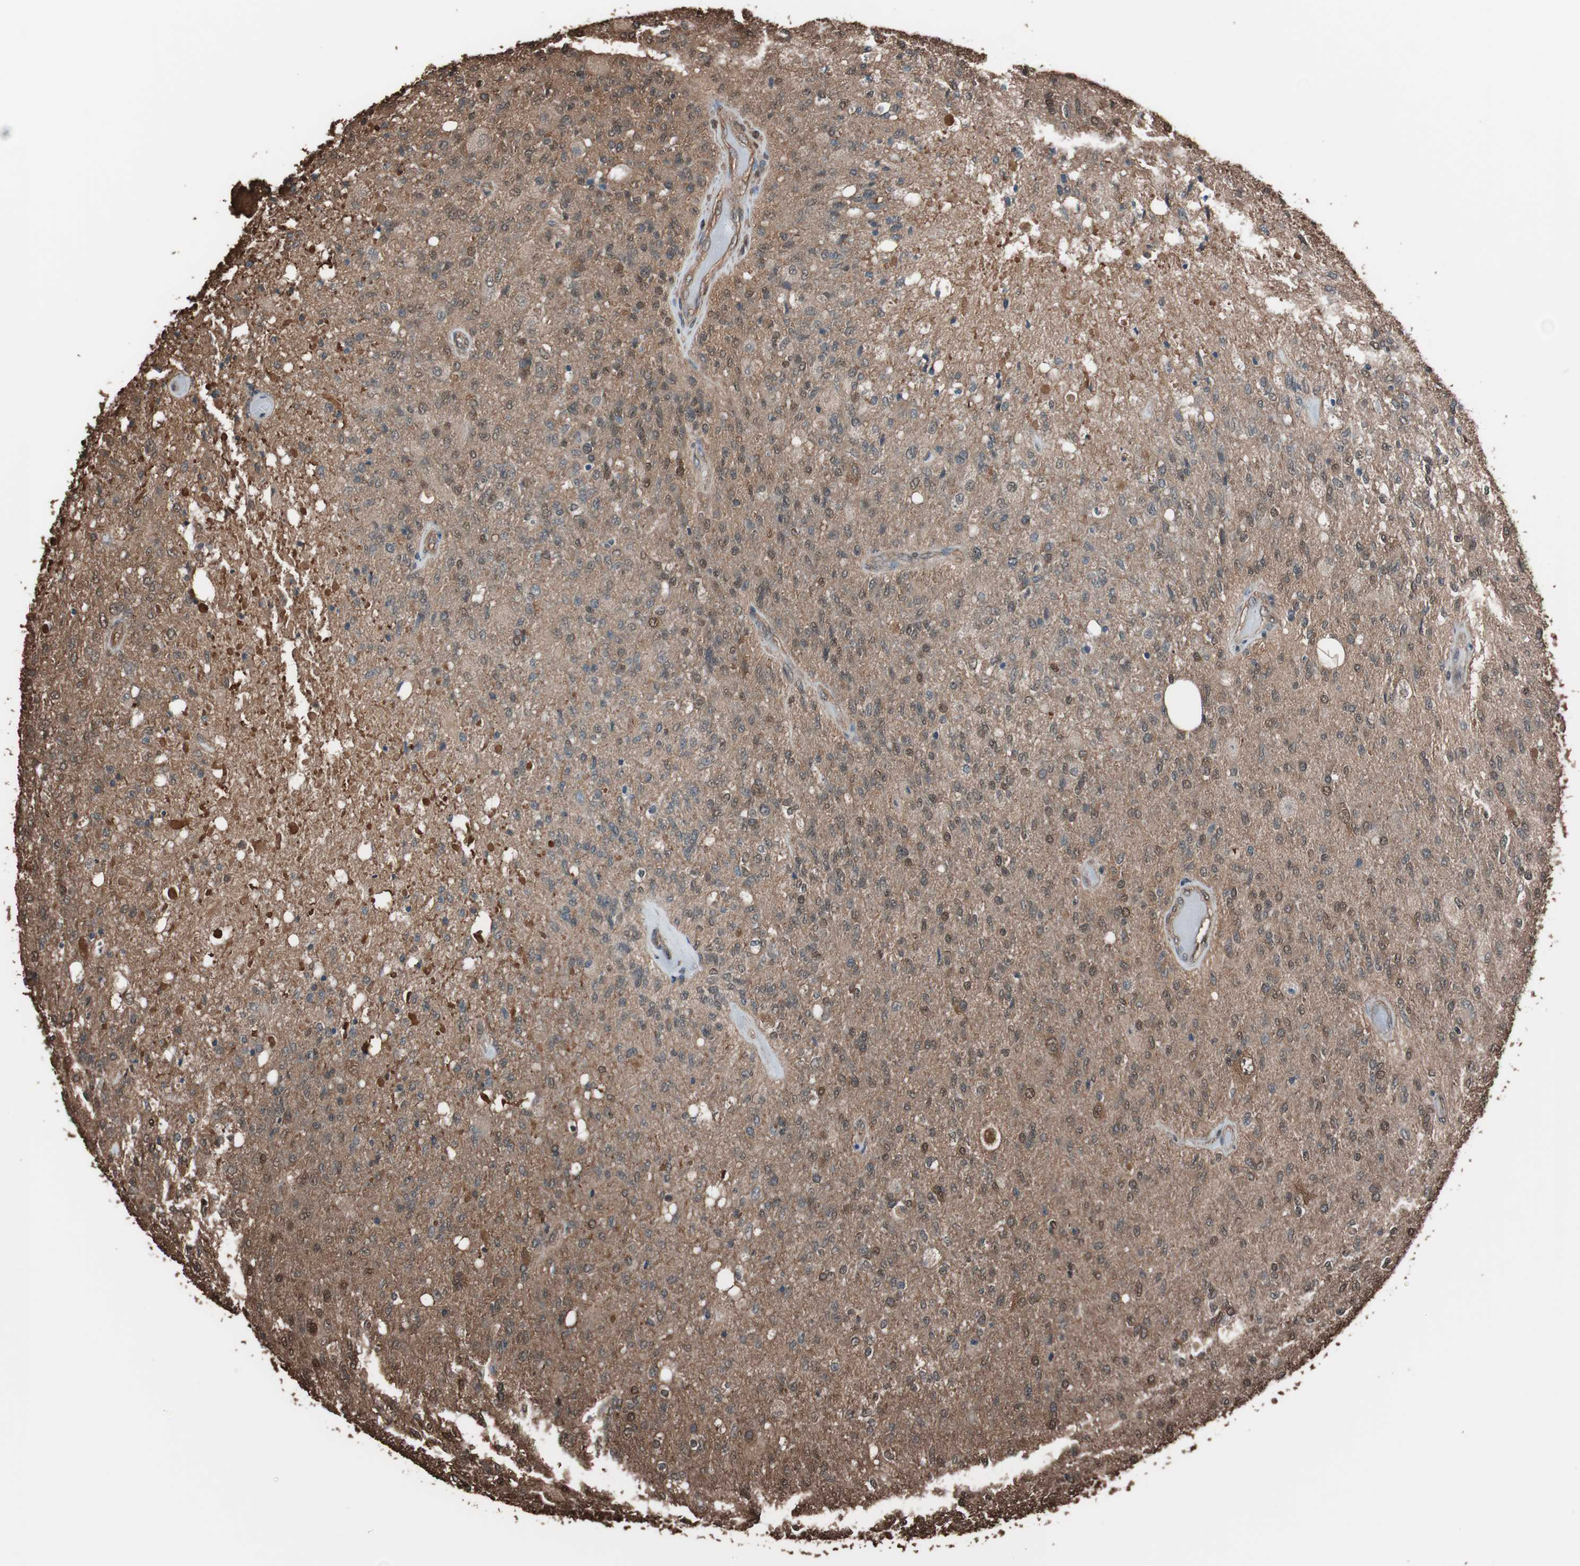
{"staining": {"intensity": "moderate", "quantity": "<25%", "location": "cytoplasmic/membranous,nuclear"}, "tissue": "glioma", "cell_type": "Tumor cells", "image_type": "cancer", "snomed": [{"axis": "morphology", "description": "Normal tissue, NOS"}, {"axis": "morphology", "description": "Glioma, malignant, High grade"}, {"axis": "topography", "description": "Cerebral cortex"}], "caption": "Moderate cytoplasmic/membranous and nuclear protein expression is identified in approximately <25% of tumor cells in malignant glioma (high-grade). (brown staining indicates protein expression, while blue staining denotes nuclei).", "gene": "CALM2", "patient": {"sex": "male", "age": 77}}